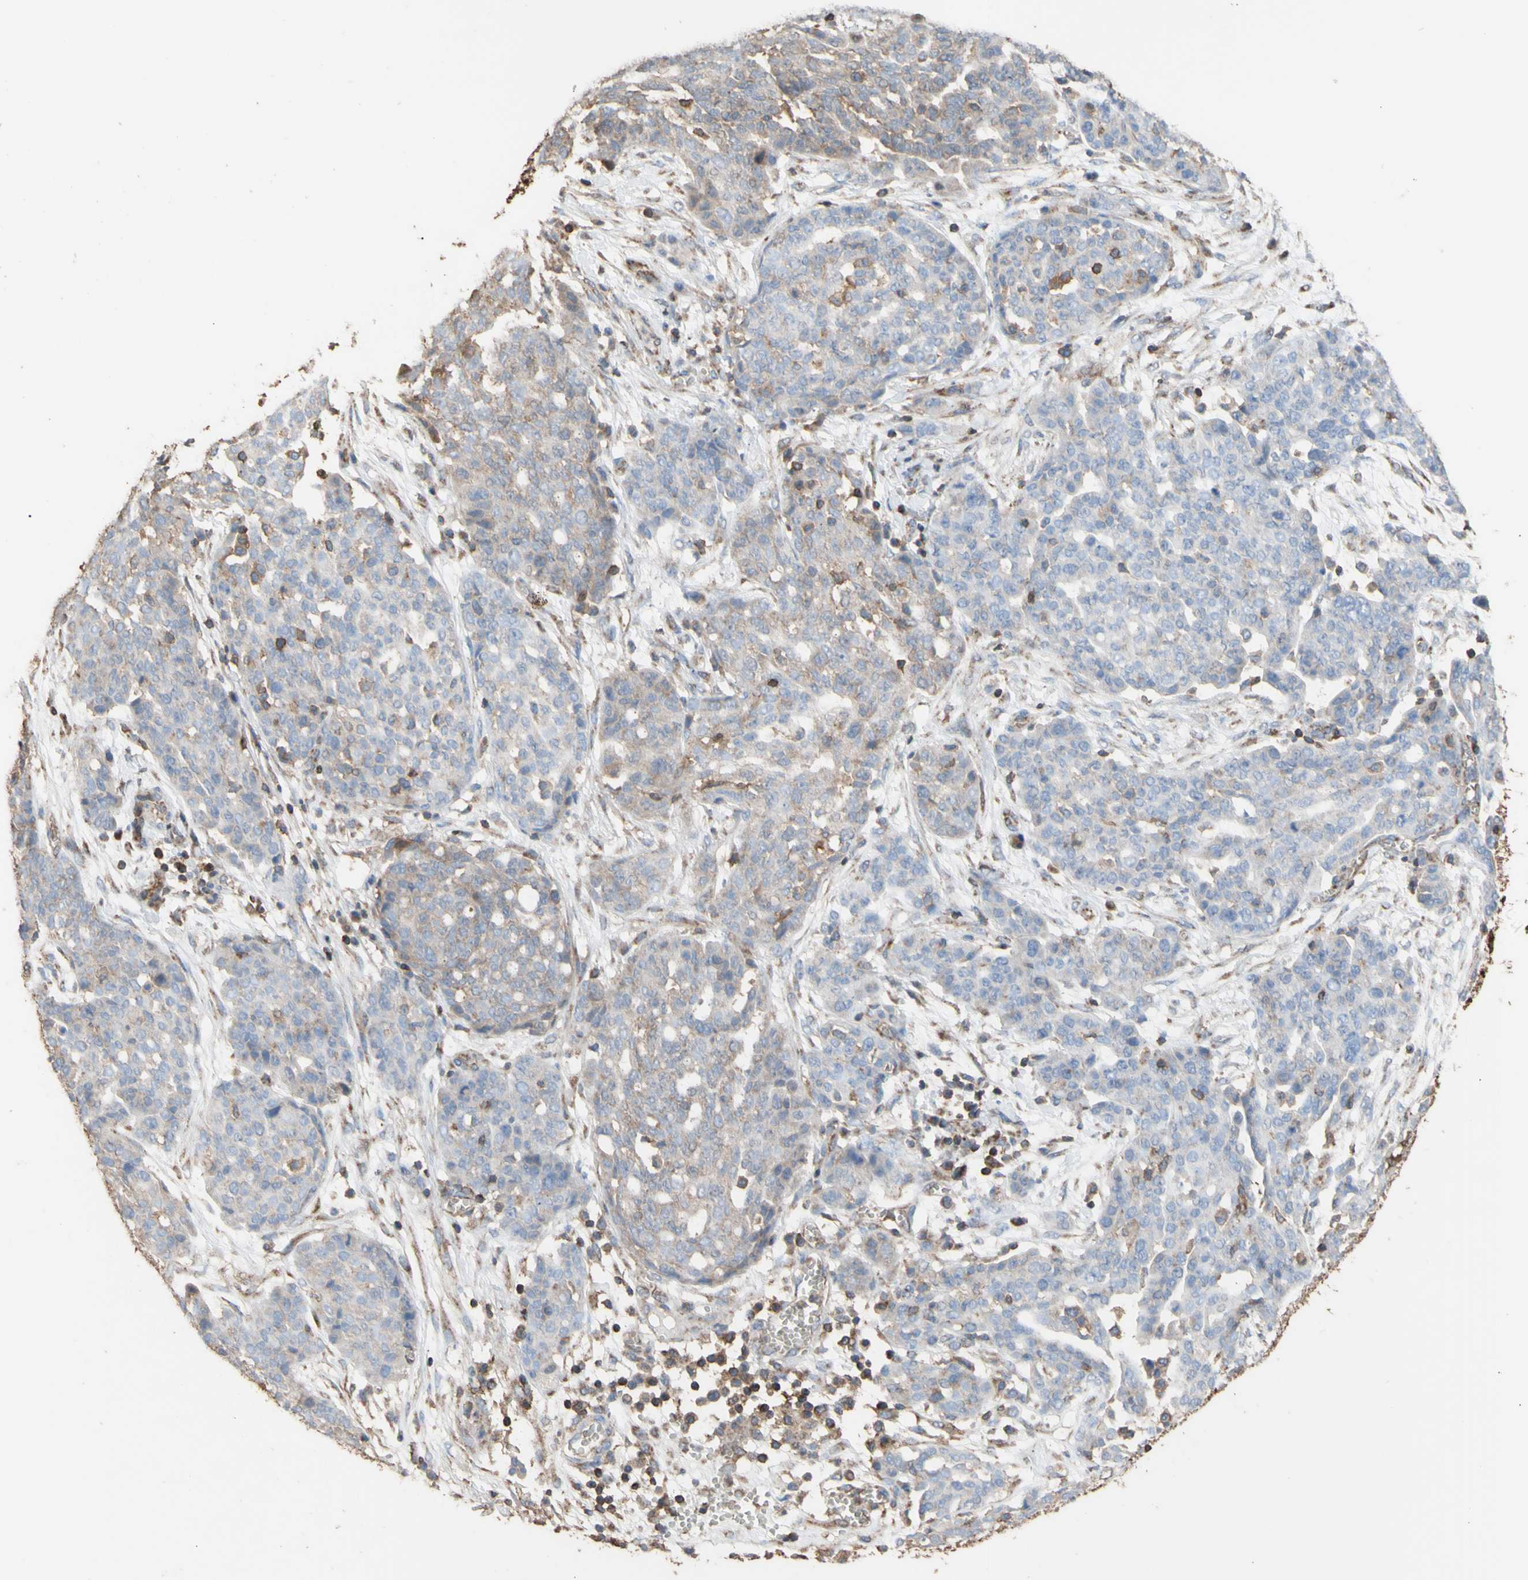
{"staining": {"intensity": "weak", "quantity": ">75%", "location": "cytoplasmic/membranous"}, "tissue": "ovarian cancer", "cell_type": "Tumor cells", "image_type": "cancer", "snomed": [{"axis": "morphology", "description": "Cystadenocarcinoma, serous, NOS"}, {"axis": "topography", "description": "Soft tissue"}, {"axis": "topography", "description": "Ovary"}], "caption": "This is a photomicrograph of IHC staining of ovarian cancer, which shows weak staining in the cytoplasmic/membranous of tumor cells.", "gene": "ALDH9A1", "patient": {"sex": "female", "age": 57}}